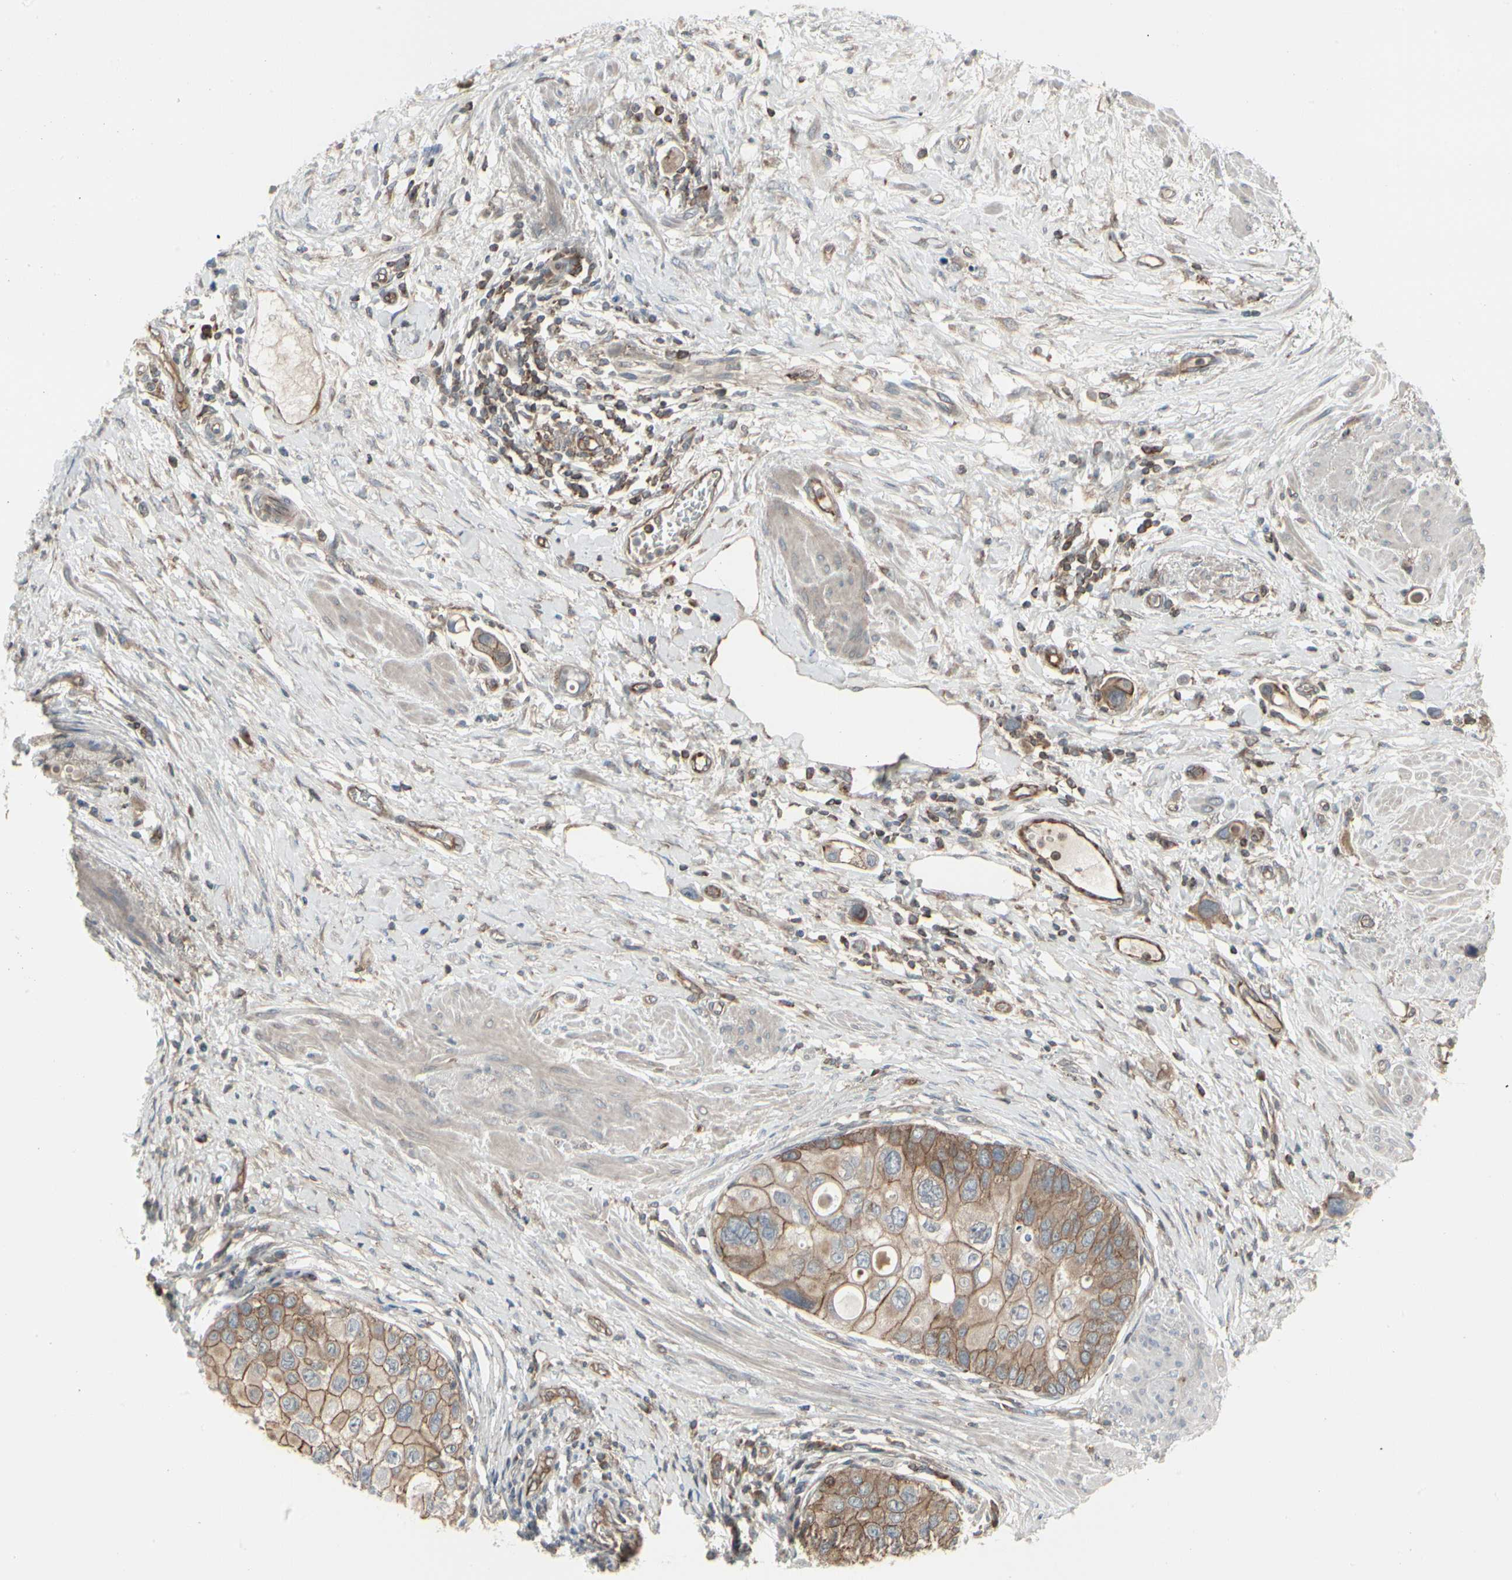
{"staining": {"intensity": "strong", "quantity": ">75%", "location": "cytoplasmic/membranous"}, "tissue": "urothelial cancer", "cell_type": "Tumor cells", "image_type": "cancer", "snomed": [{"axis": "morphology", "description": "Urothelial carcinoma, High grade"}, {"axis": "topography", "description": "Urinary bladder"}], "caption": "Immunohistochemistry (IHC) (DAB (3,3'-diaminobenzidine)) staining of human urothelial cancer shows strong cytoplasmic/membranous protein expression in about >75% of tumor cells. (DAB (3,3'-diaminobenzidine) IHC with brightfield microscopy, high magnification).", "gene": "EPS15", "patient": {"sex": "female", "age": 56}}